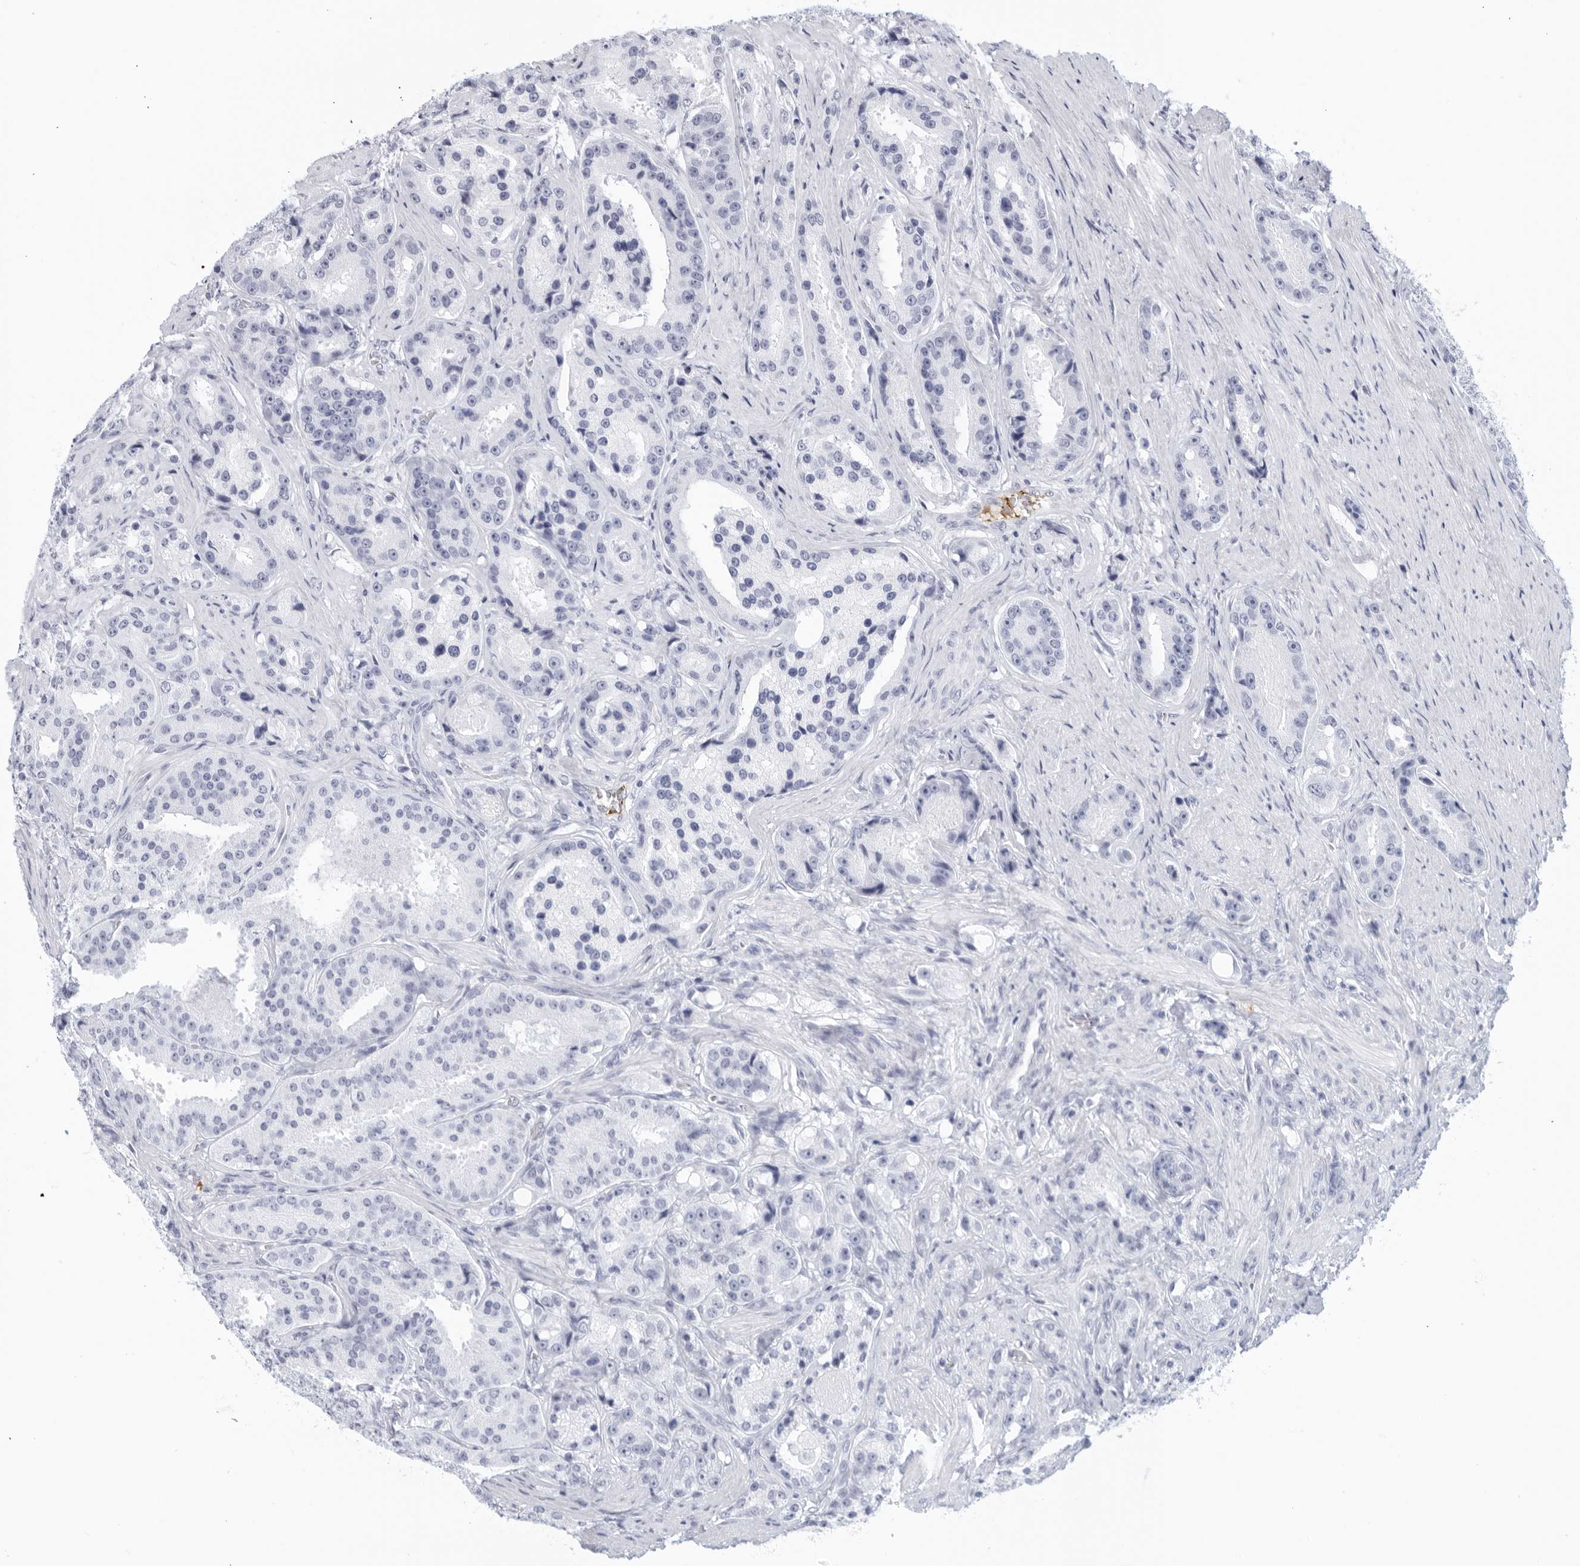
{"staining": {"intensity": "negative", "quantity": "none", "location": "none"}, "tissue": "prostate cancer", "cell_type": "Tumor cells", "image_type": "cancer", "snomed": [{"axis": "morphology", "description": "Adenocarcinoma, High grade"}, {"axis": "topography", "description": "Prostate"}], "caption": "DAB (3,3'-diaminobenzidine) immunohistochemical staining of prostate cancer shows no significant positivity in tumor cells.", "gene": "FGG", "patient": {"sex": "male", "age": 60}}